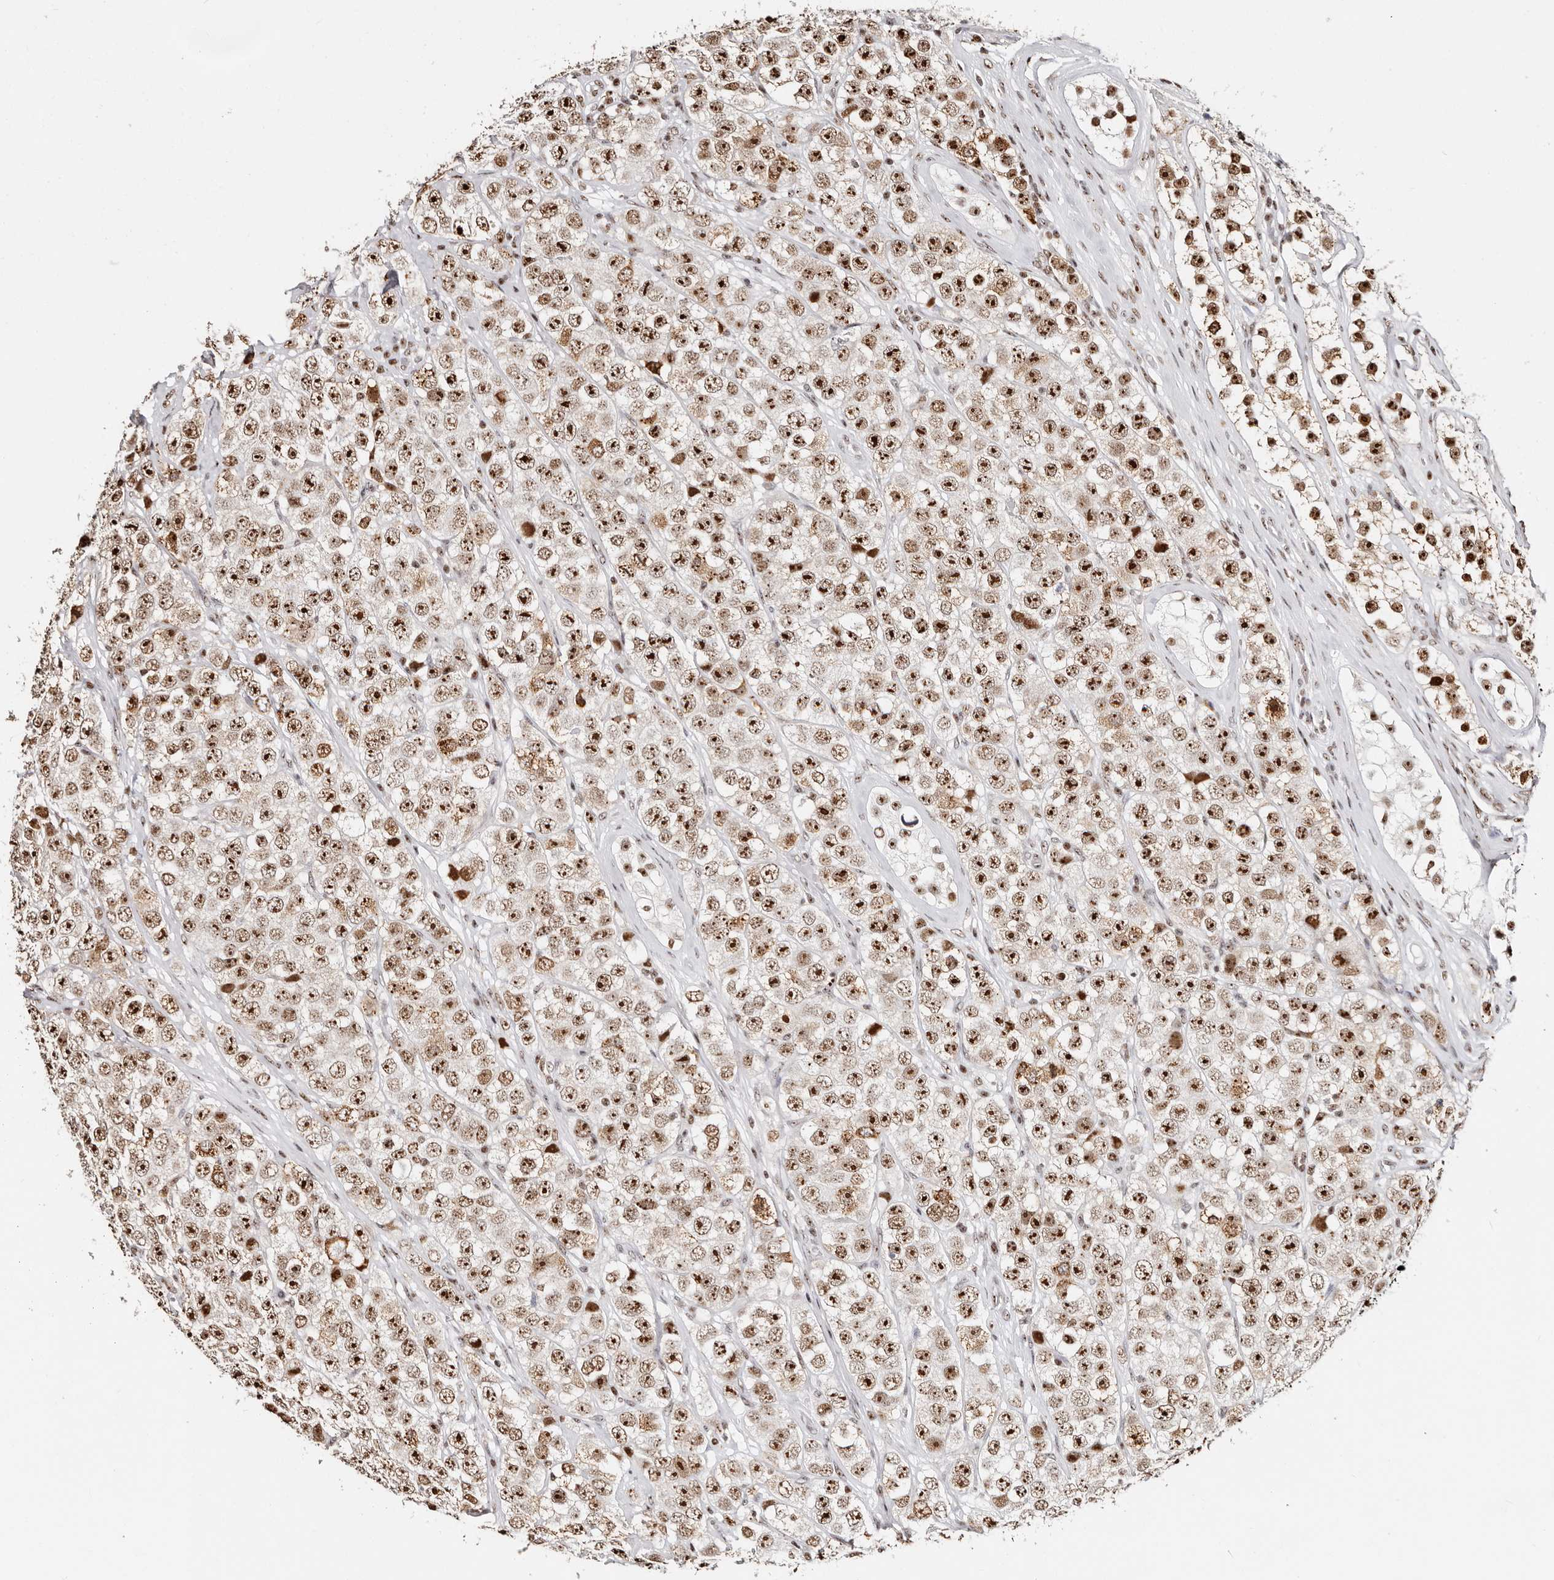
{"staining": {"intensity": "strong", "quantity": ">75%", "location": "nuclear"}, "tissue": "testis cancer", "cell_type": "Tumor cells", "image_type": "cancer", "snomed": [{"axis": "morphology", "description": "Seminoma, NOS"}, {"axis": "topography", "description": "Testis"}], "caption": "Immunohistochemistry (IHC) of seminoma (testis) exhibits high levels of strong nuclear expression in approximately >75% of tumor cells. Immunohistochemistry stains the protein in brown and the nuclei are stained blue.", "gene": "IQGAP3", "patient": {"sex": "male", "age": 28}}